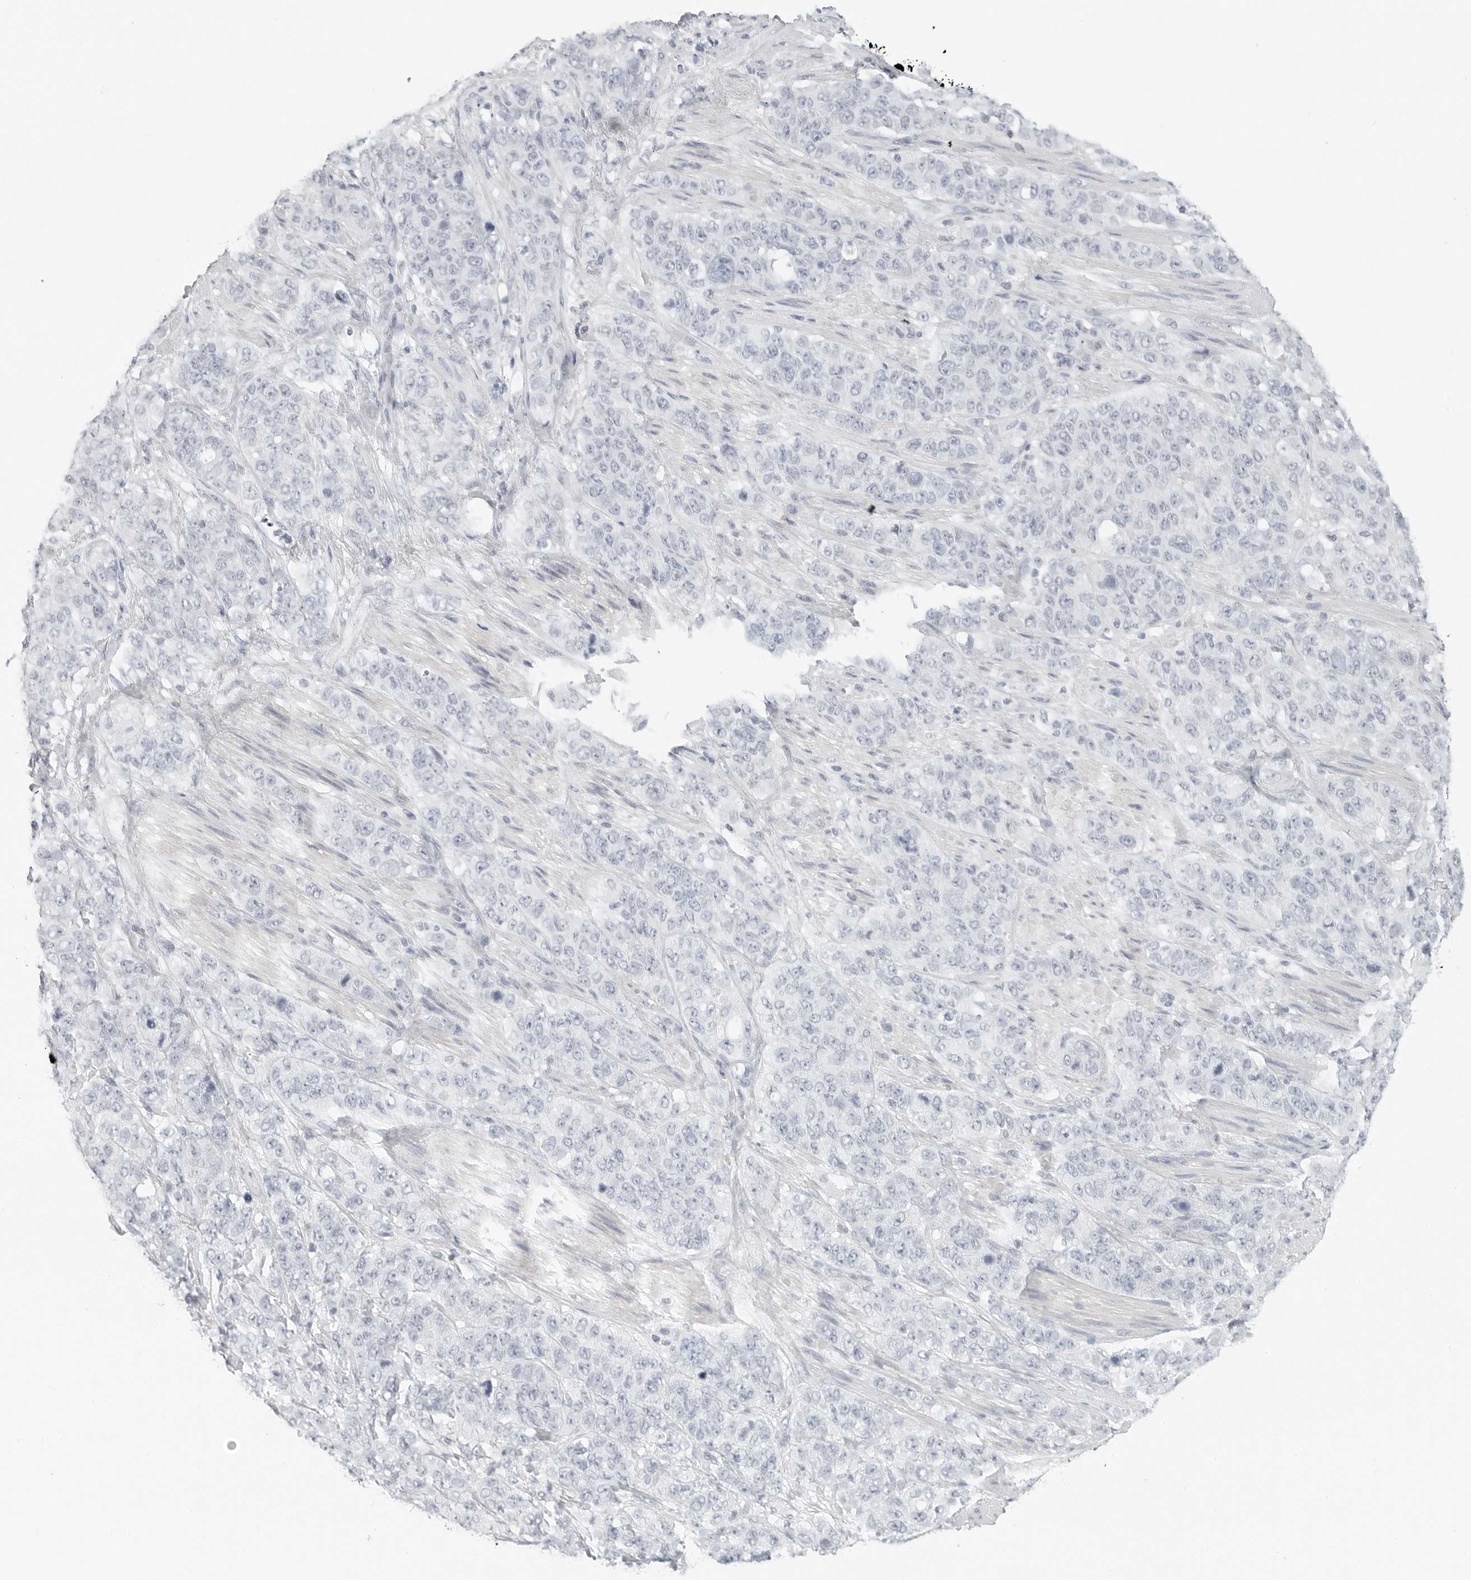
{"staining": {"intensity": "negative", "quantity": "none", "location": "none"}, "tissue": "stomach cancer", "cell_type": "Tumor cells", "image_type": "cancer", "snomed": [{"axis": "morphology", "description": "Adenocarcinoma, NOS"}, {"axis": "topography", "description": "Stomach"}], "caption": "IHC image of adenocarcinoma (stomach) stained for a protein (brown), which displays no staining in tumor cells. Brightfield microscopy of IHC stained with DAB (brown) and hematoxylin (blue), captured at high magnification.", "gene": "XIRP1", "patient": {"sex": "male", "age": 48}}